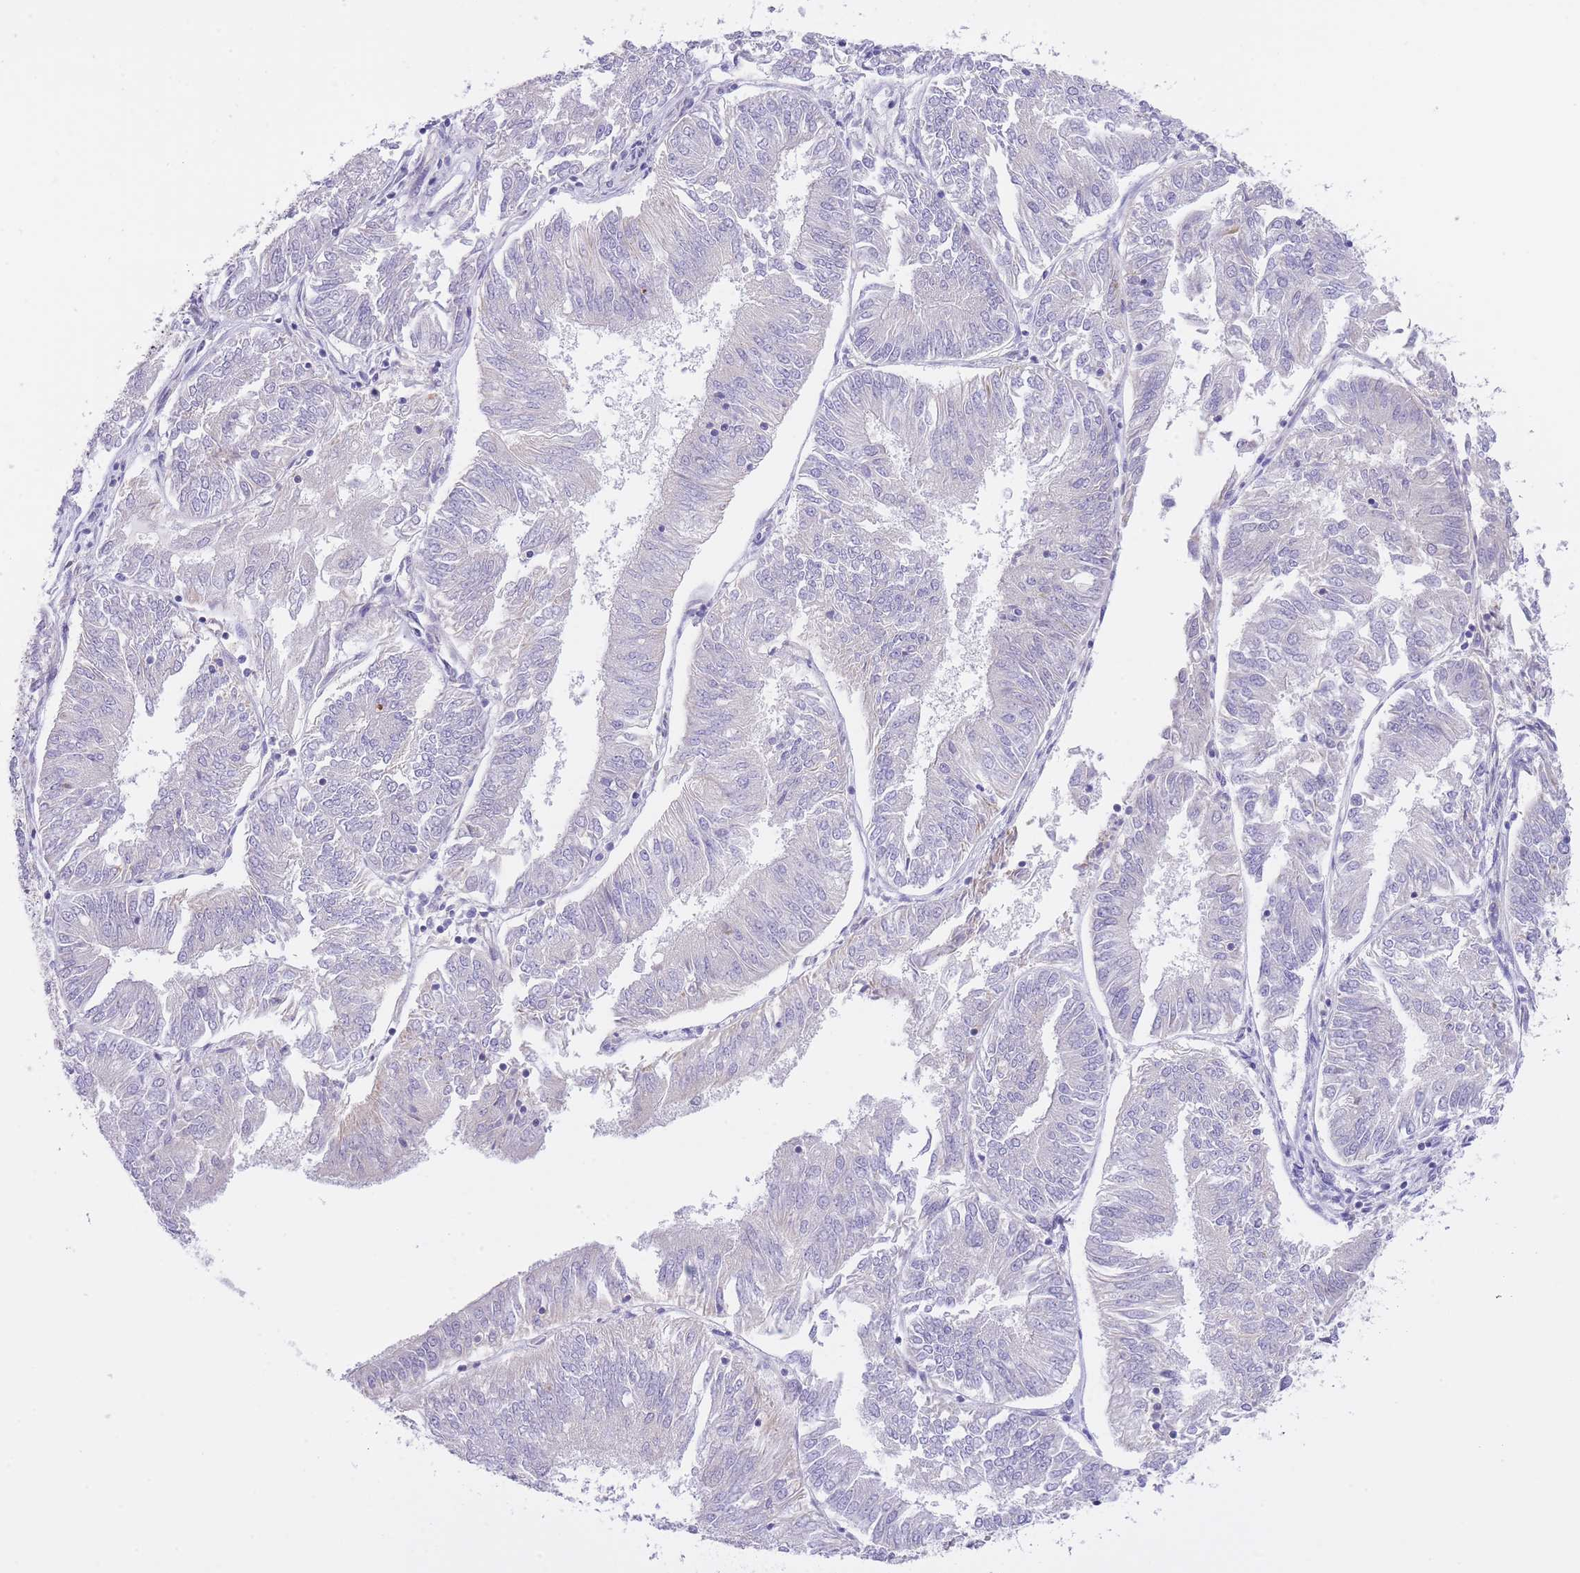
{"staining": {"intensity": "negative", "quantity": "none", "location": "none"}, "tissue": "endometrial cancer", "cell_type": "Tumor cells", "image_type": "cancer", "snomed": [{"axis": "morphology", "description": "Adenocarcinoma, NOS"}, {"axis": "topography", "description": "Endometrium"}], "caption": "This is a image of immunohistochemistry (IHC) staining of adenocarcinoma (endometrial), which shows no expression in tumor cells.", "gene": "MEIOSIN", "patient": {"sex": "female", "age": 58}}